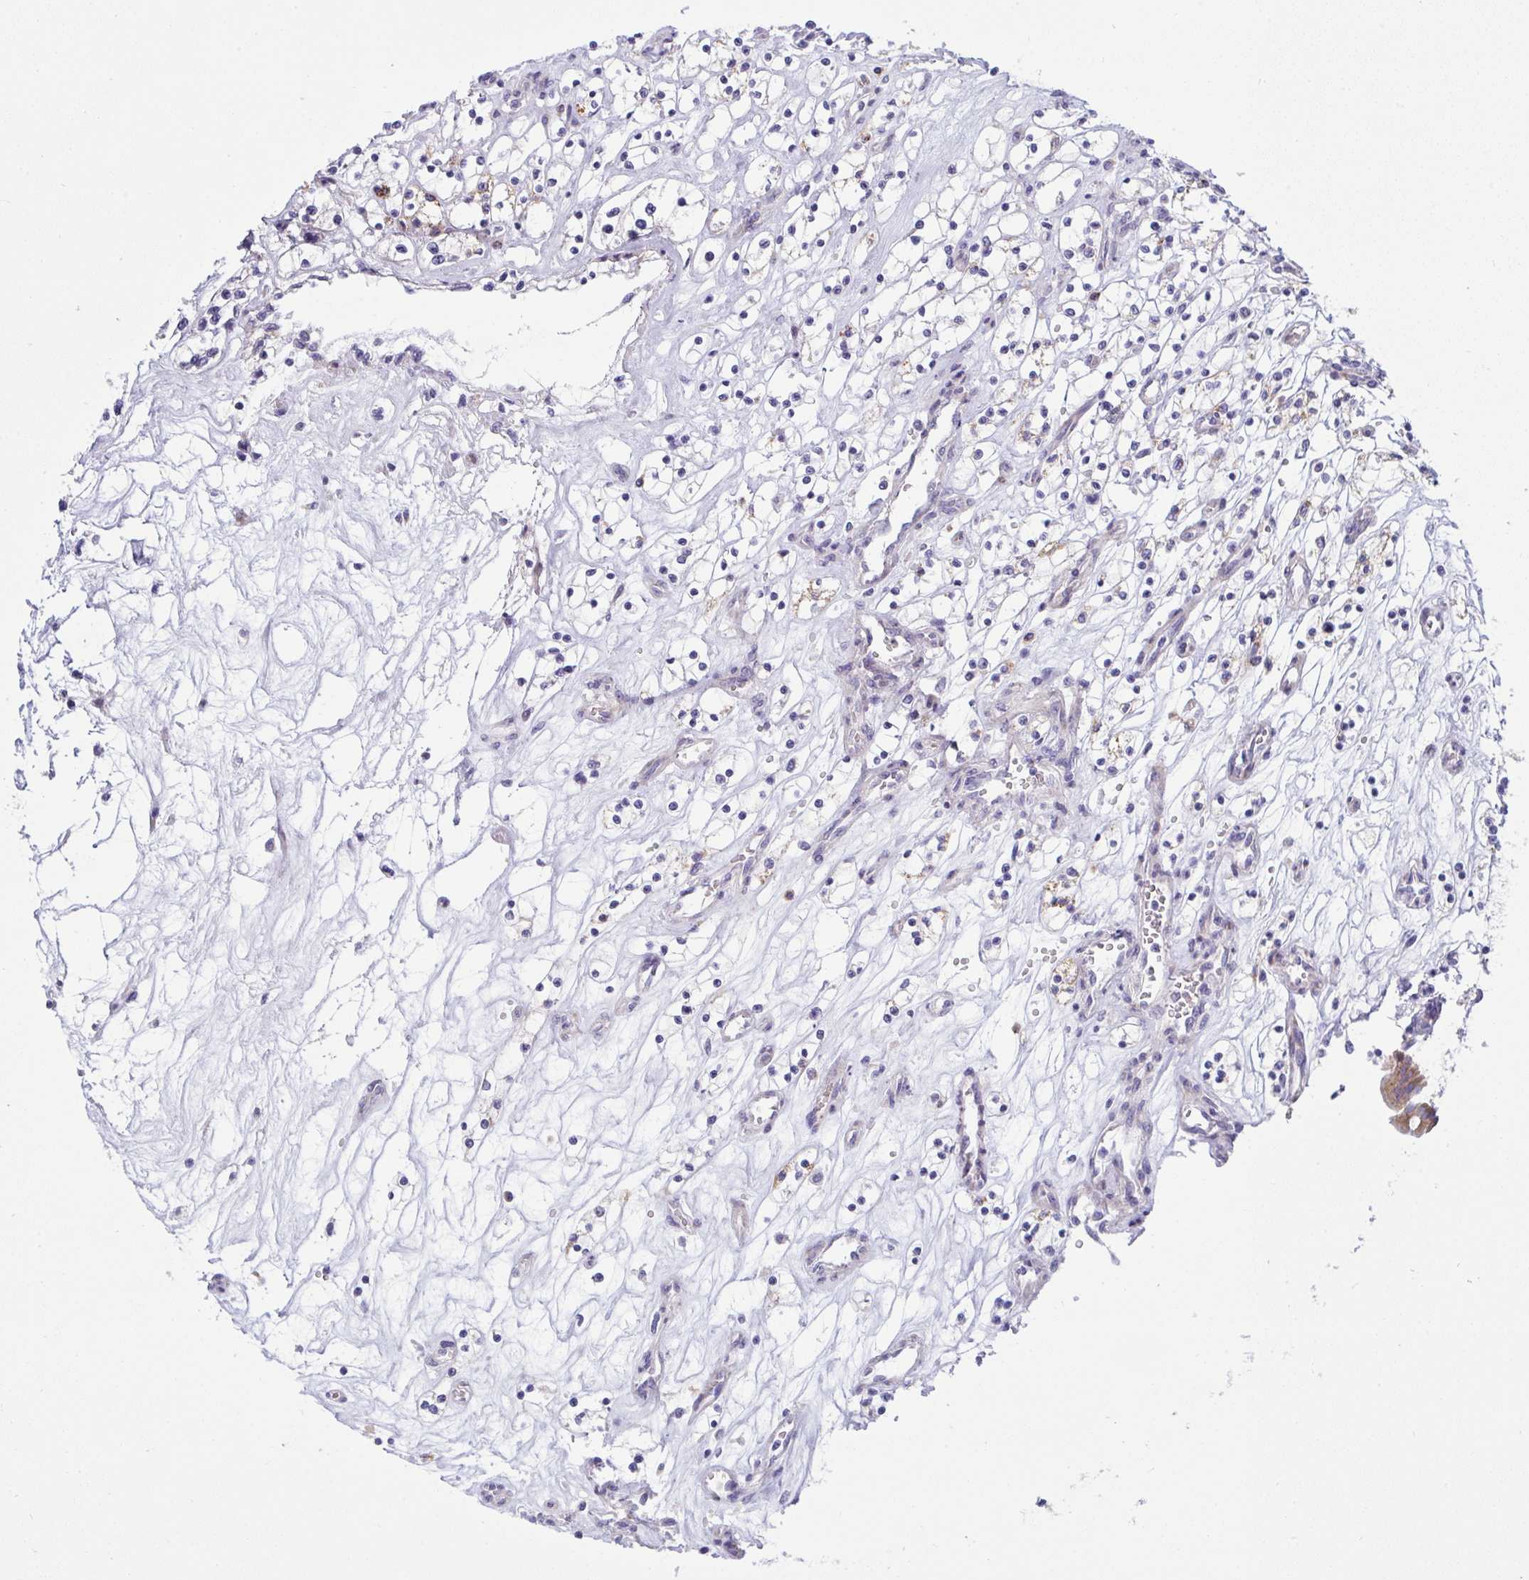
{"staining": {"intensity": "negative", "quantity": "none", "location": "none"}, "tissue": "renal cancer", "cell_type": "Tumor cells", "image_type": "cancer", "snomed": [{"axis": "morphology", "description": "Adenocarcinoma, NOS"}, {"axis": "topography", "description": "Kidney"}], "caption": "Immunohistochemistry (IHC) image of neoplastic tissue: adenocarcinoma (renal) stained with DAB demonstrates no significant protein staining in tumor cells.", "gene": "NTN1", "patient": {"sex": "female", "age": 69}}